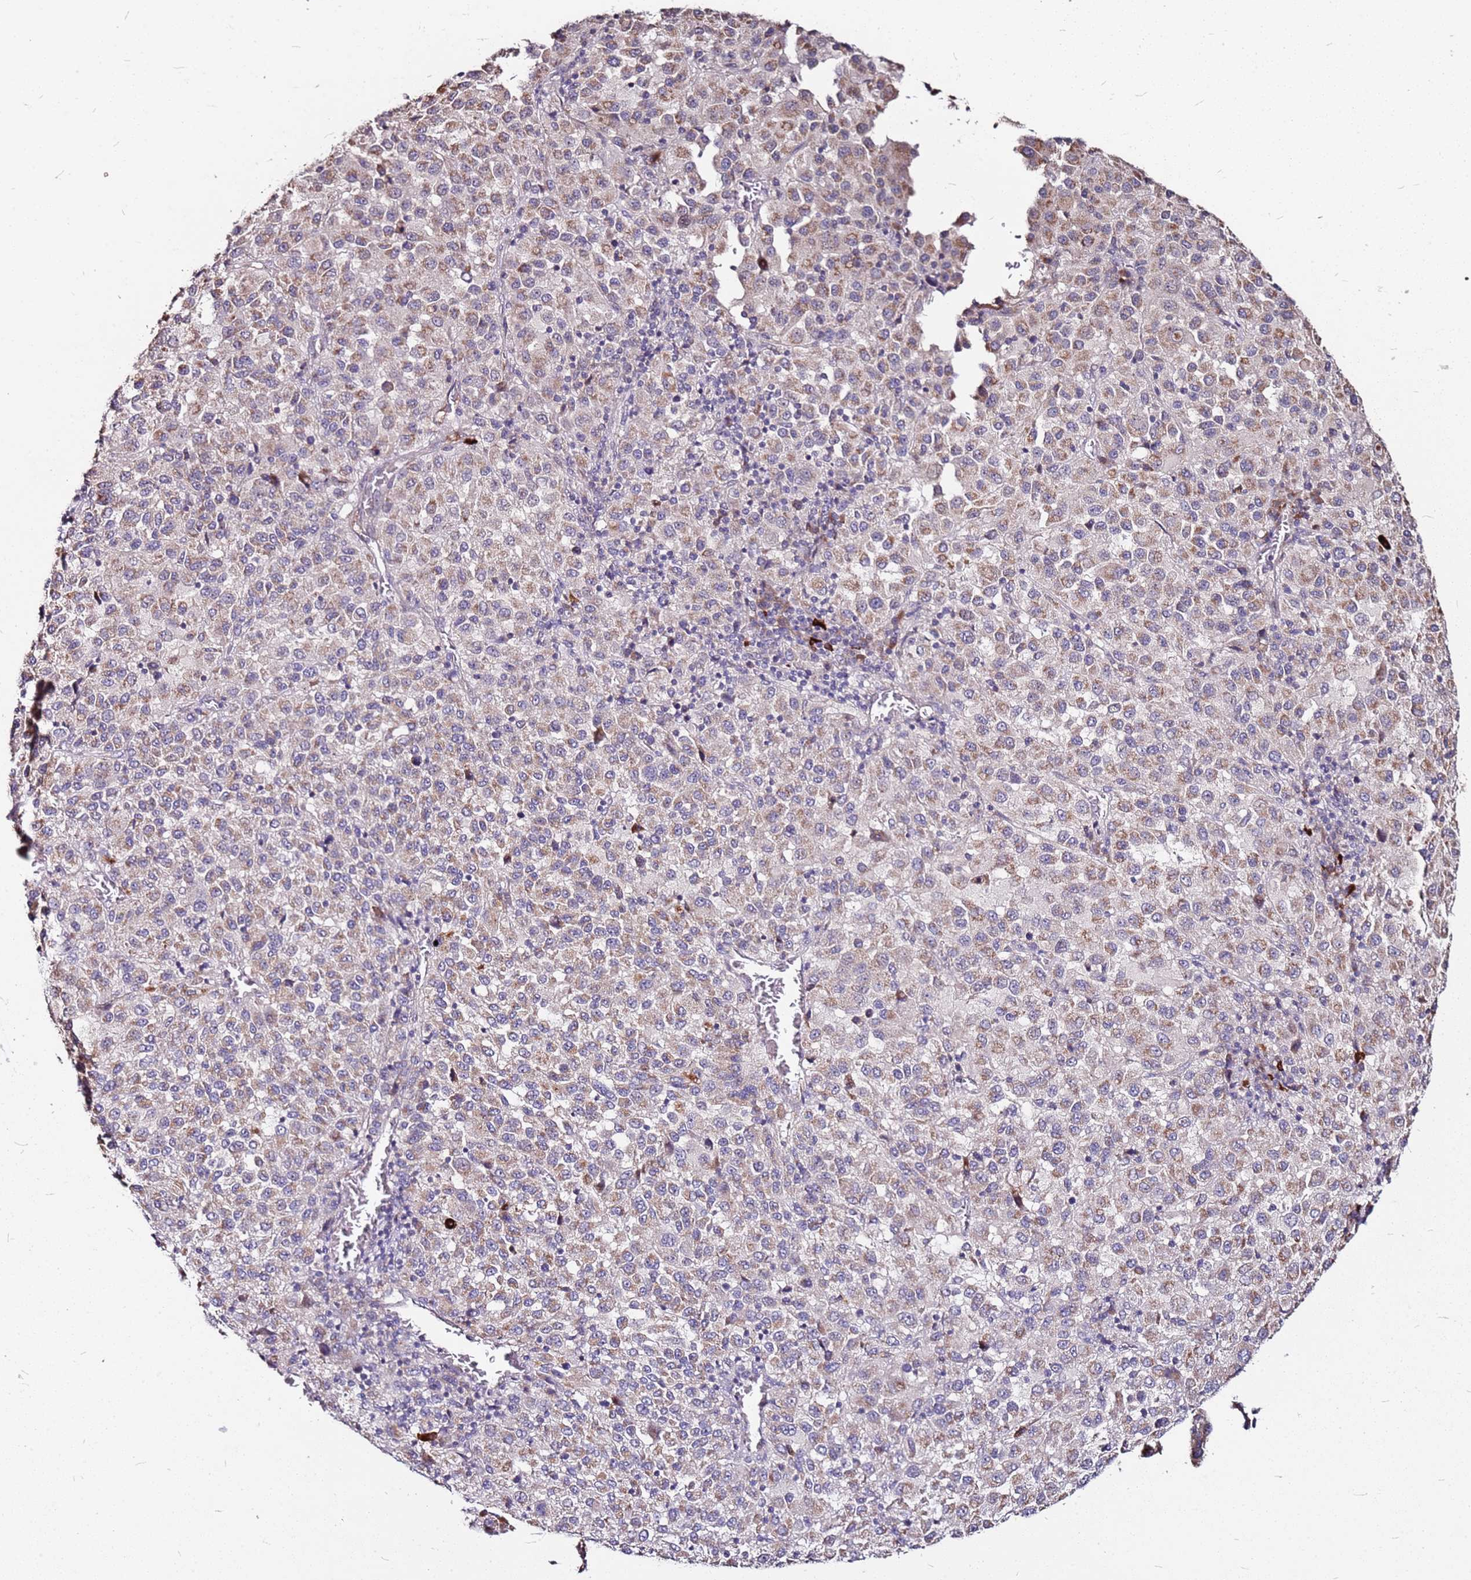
{"staining": {"intensity": "moderate", "quantity": ">75%", "location": "cytoplasmic/membranous"}, "tissue": "melanoma", "cell_type": "Tumor cells", "image_type": "cancer", "snomed": [{"axis": "morphology", "description": "Malignant melanoma, Metastatic site"}, {"axis": "topography", "description": "Lung"}], "caption": "Protein analysis of malignant melanoma (metastatic site) tissue exhibits moderate cytoplasmic/membranous positivity in approximately >75% of tumor cells.", "gene": "DCDC2C", "patient": {"sex": "male", "age": 64}}